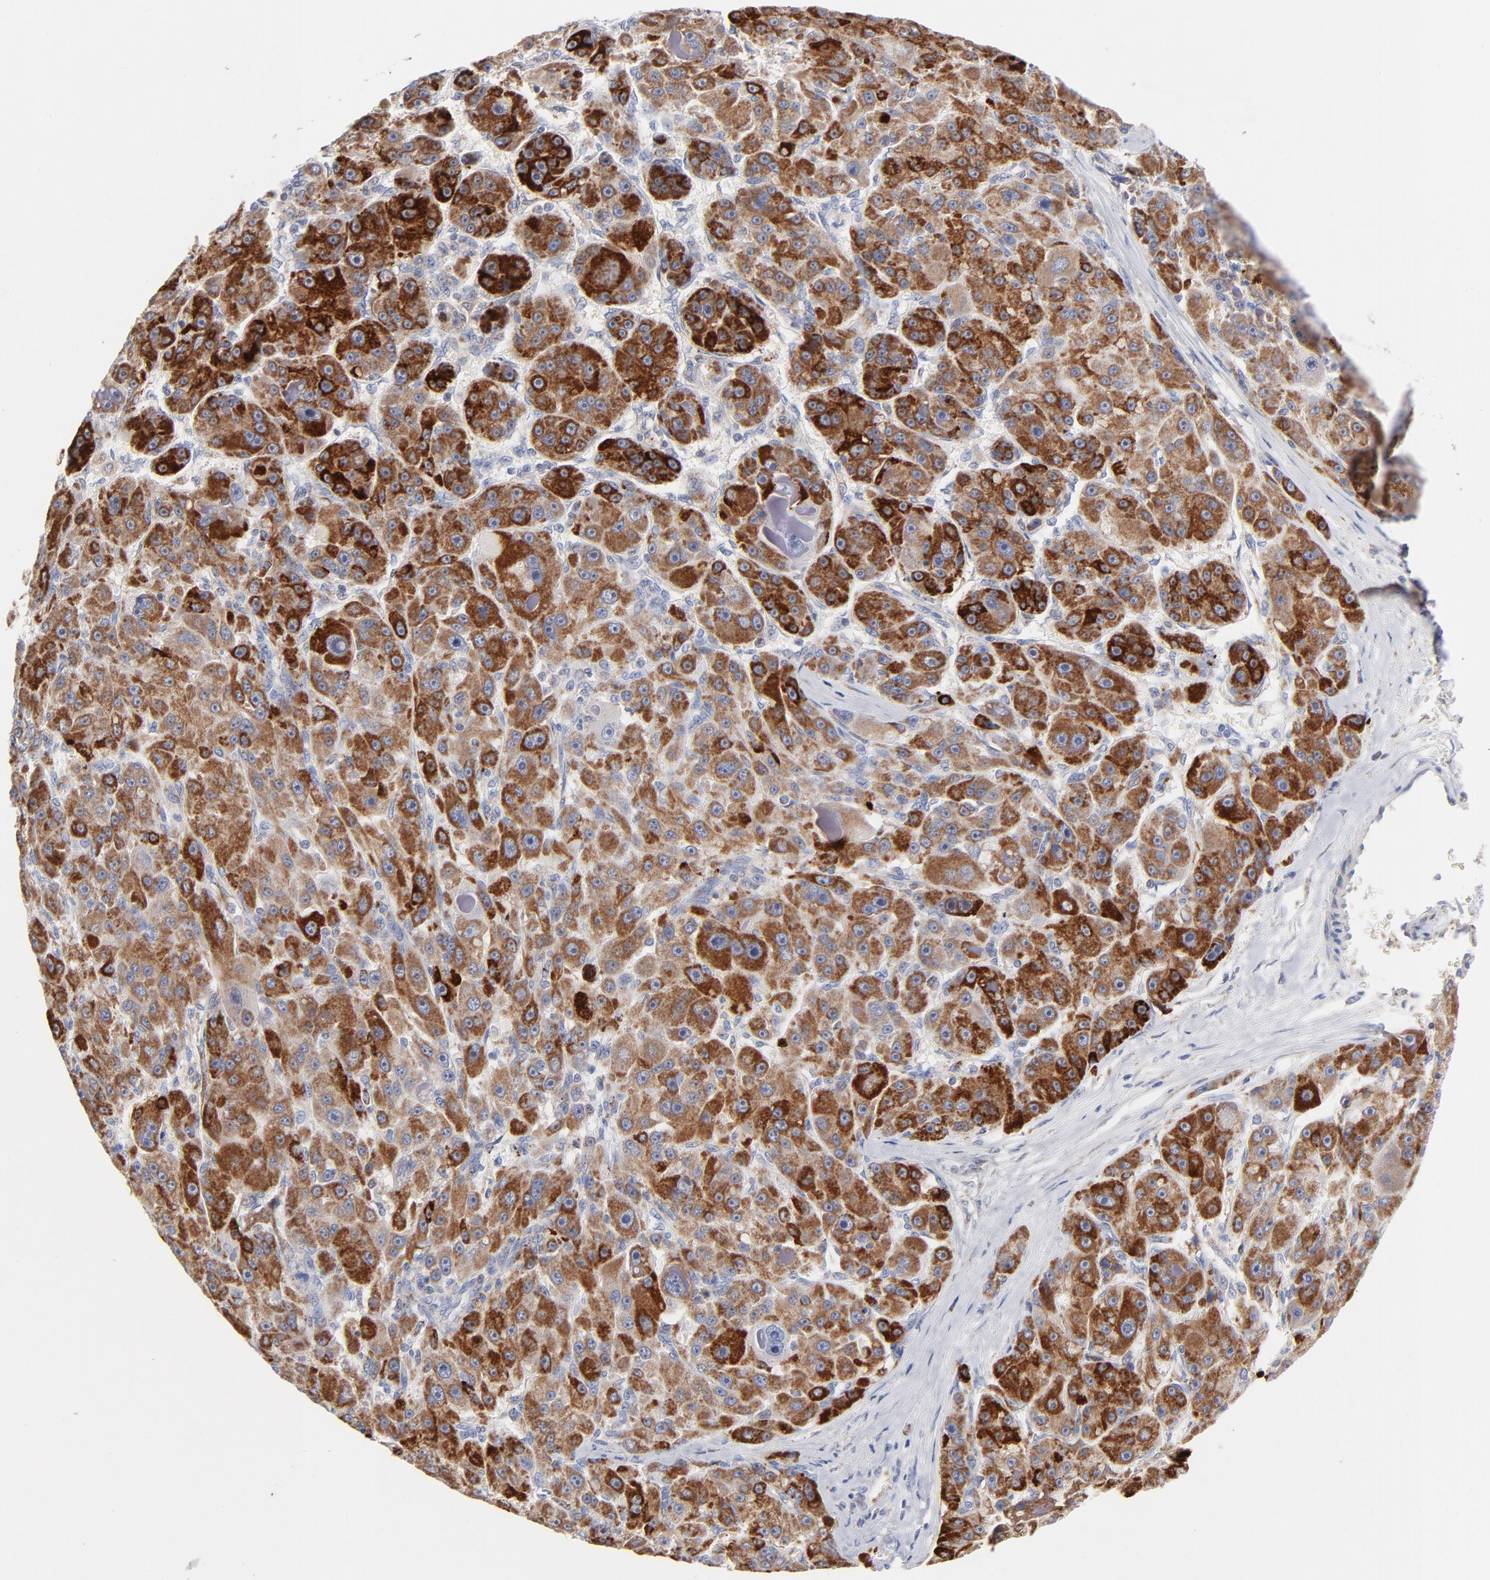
{"staining": {"intensity": "strong", "quantity": "25%-75%", "location": "cytoplasmic/membranous"}, "tissue": "liver cancer", "cell_type": "Tumor cells", "image_type": "cancer", "snomed": [{"axis": "morphology", "description": "Carcinoma, Hepatocellular, NOS"}, {"axis": "topography", "description": "Liver"}], "caption": "Liver hepatocellular carcinoma was stained to show a protein in brown. There is high levels of strong cytoplasmic/membranous expression in approximately 25%-75% of tumor cells.", "gene": "CHCHD10", "patient": {"sex": "male", "age": 76}}